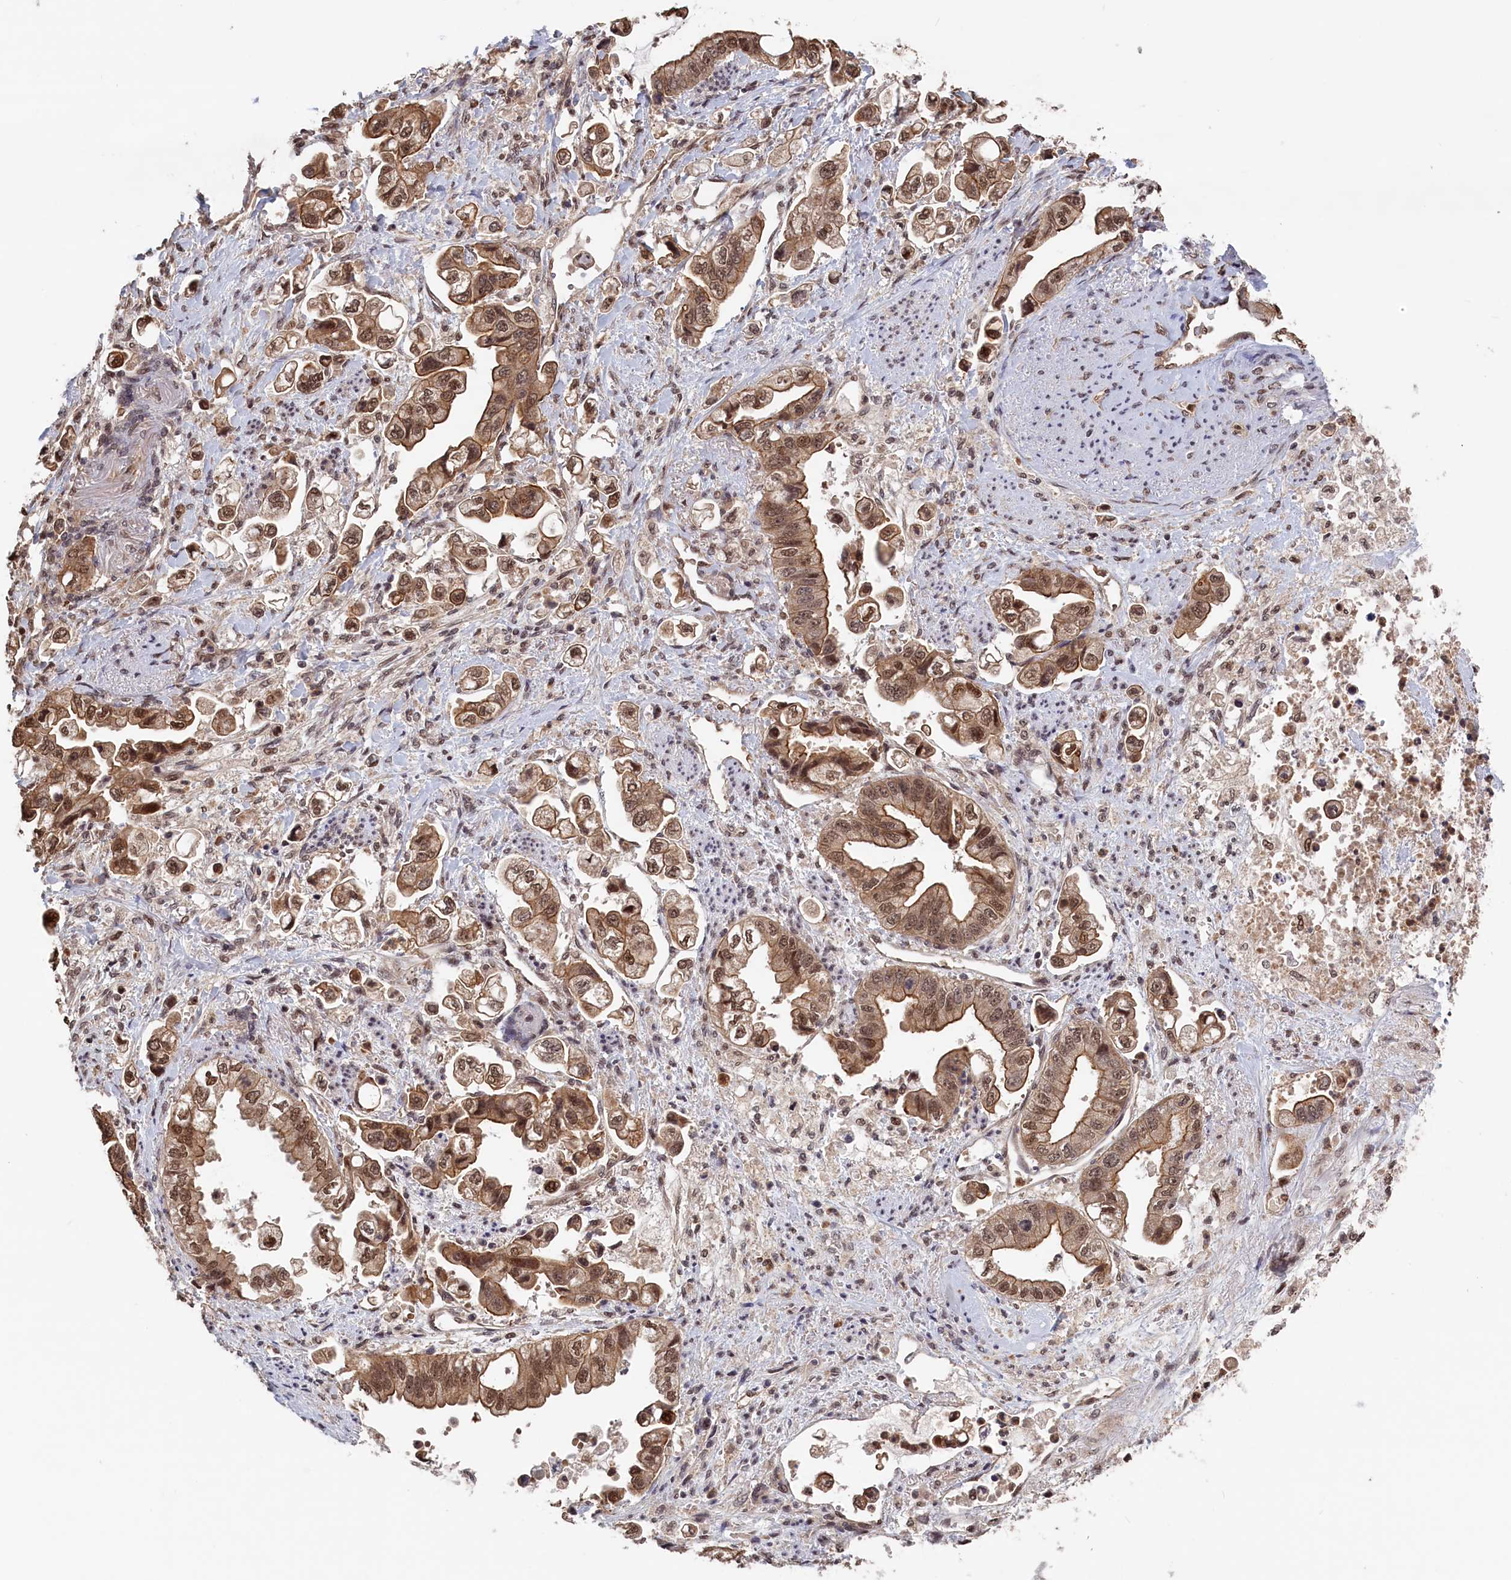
{"staining": {"intensity": "moderate", "quantity": ">75%", "location": "cytoplasmic/membranous,nuclear"}, "tissue": "stomach cancer", "cell_type": "Tumor cells", "image_type": "cancer", "snomed": [{"axis": "morphology", "description": "Adenocarcinoma, NOS"}, {"axis": "topography", "description": "Stomach"}], "caption": "Adenocarcinoma (stomach) stained with DAB (3,3'-diaminobenzidine) immunohistochemistry exhibits medium levels of moderate cytoplasmic/membranous and nuclear staining in approximately >75% of tumor cells.", "gene": "PLP2", "patient": {"sex": "male", "age": 62}}